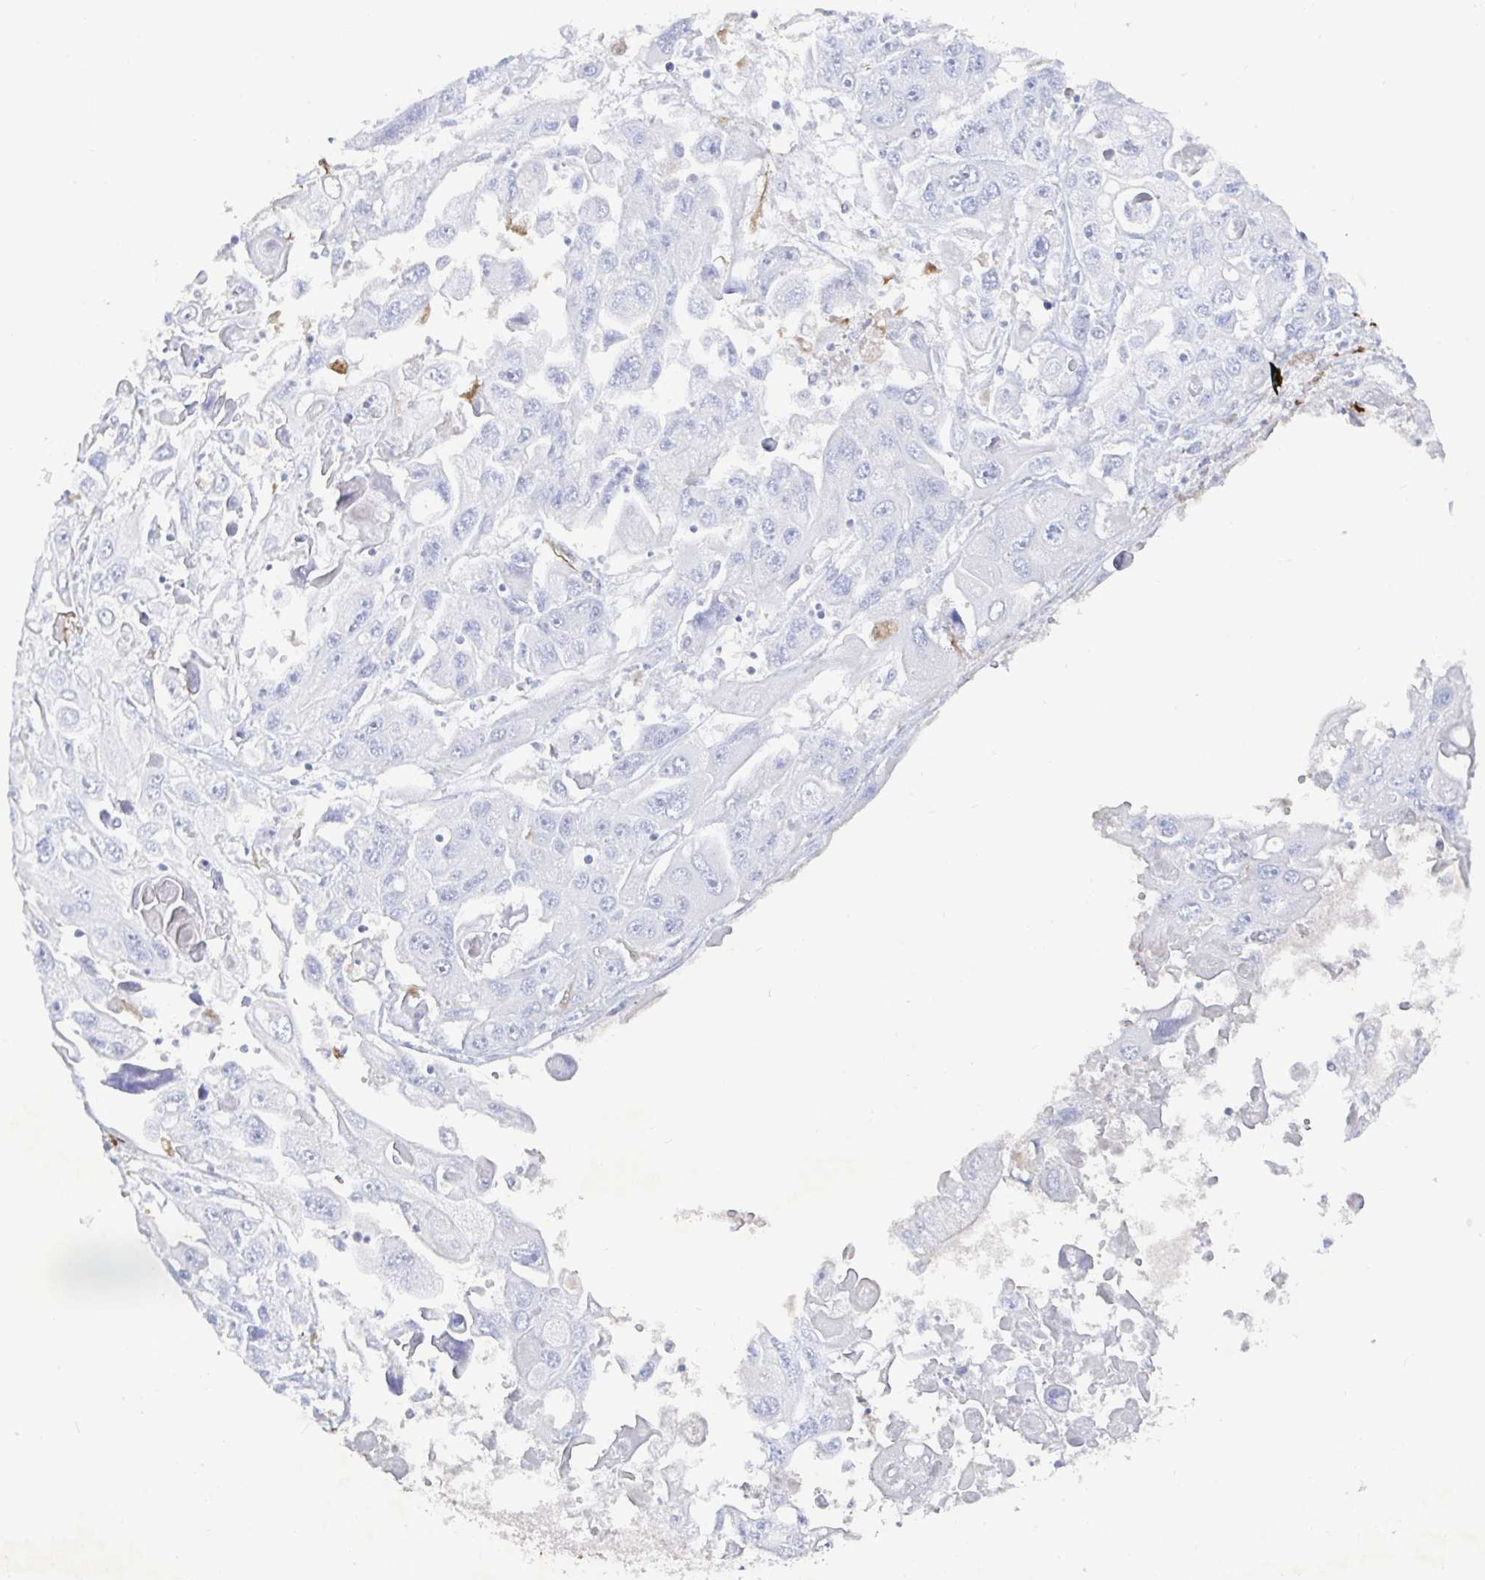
{"staining": {"intensity": "negative", "quantity": "none", "location": "none"}, "tissue": "pancreatic cancer", "cell_type": "Tumor cells", "image_type": "cancer", "snomed": [{"axis": "morphology", "description": "Adenocarcinoma, NOS"}, {"axis": "topography", "description": "Pancreas"}], "caption": "Immunohistochemistry (IHC) photomicrograph of pancreatic cancer stained for a protein (brown), which demonstrates no expression in tumor cells.", "gene": "OR2A4", "patient": {"sex": "male", "age": 70}}